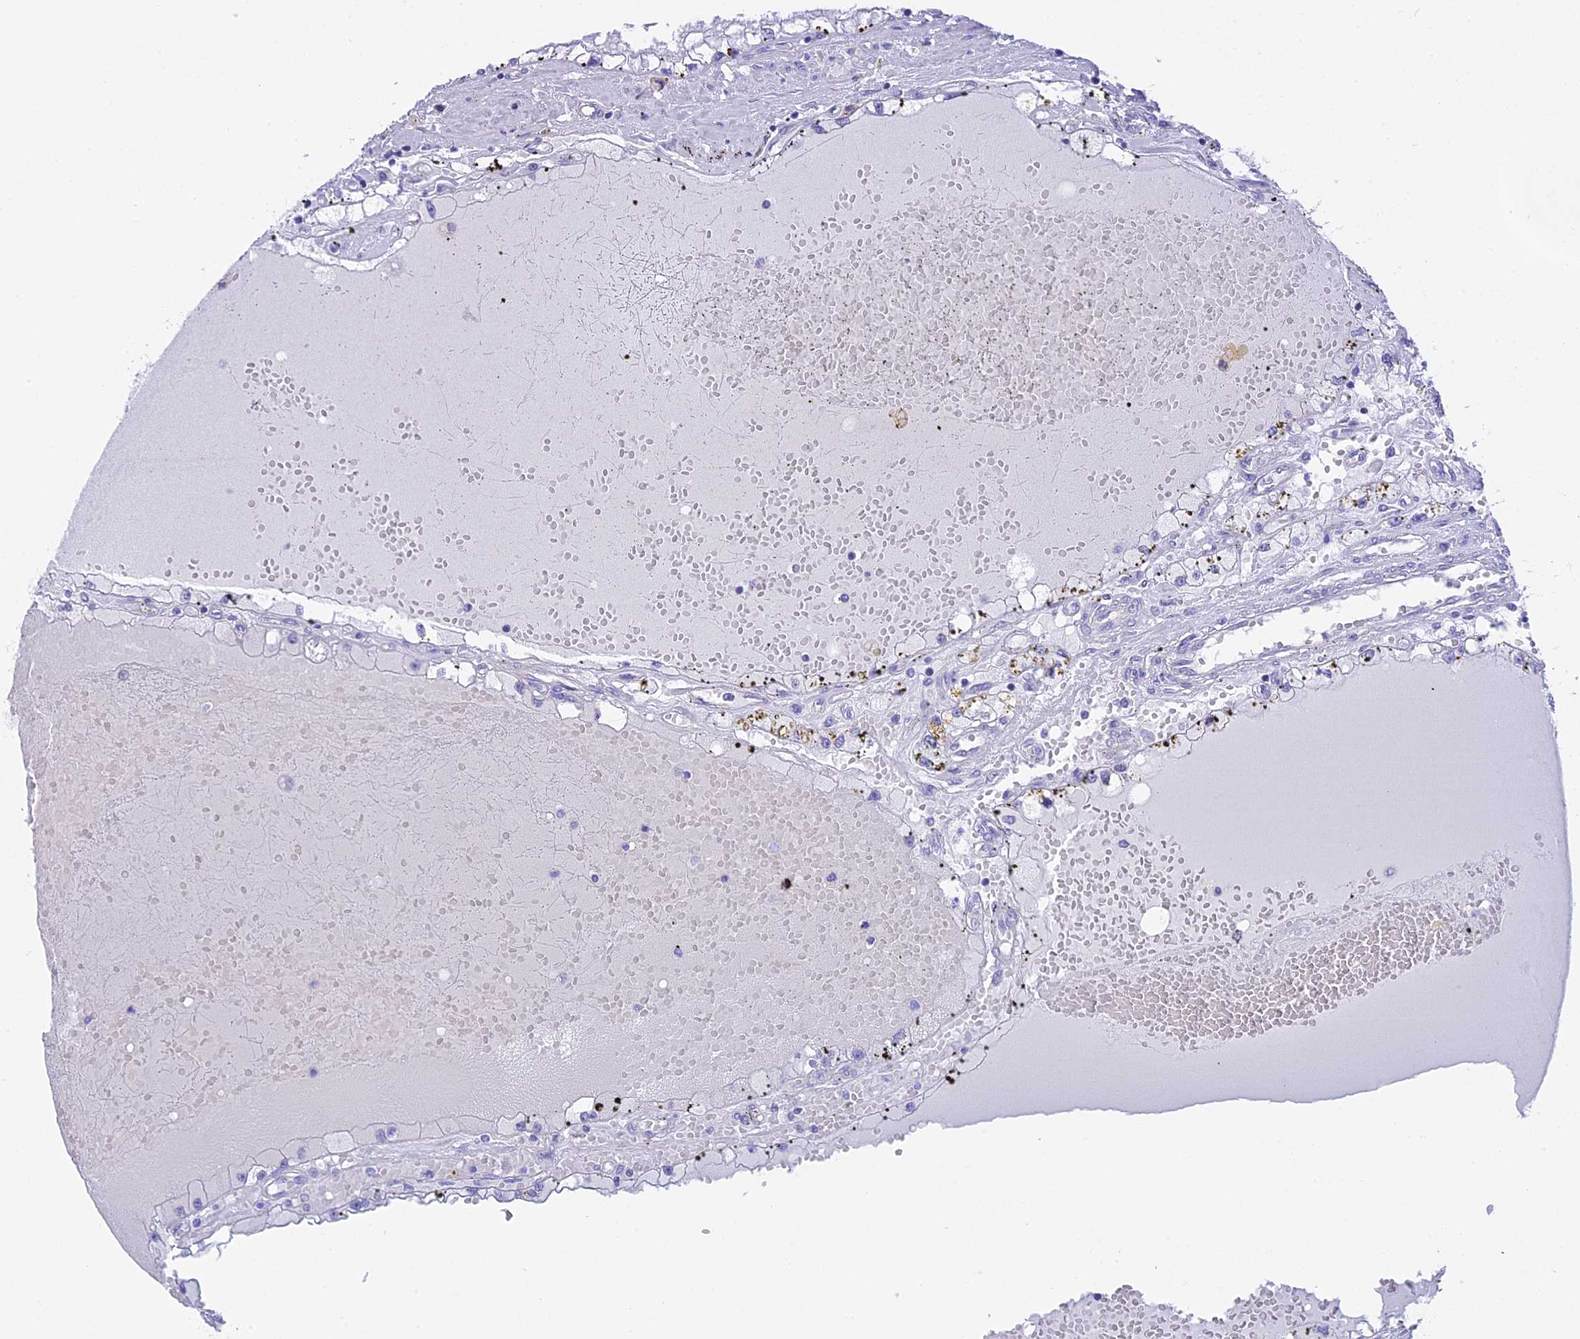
{"staining": {"intensity": "negative", "quantity": "none", "location": "none"}, "tissue": "renal cancer", "cell_type": "Tumor cells", "image_type": "cancer", "snomed": [{"axis": "morphology", "description": "Adenocarcinoma, NOS"}, {"axis": "topography", "description": "Kidney"}], "caption": "The immunohistochemistry histopathology image has no significant staining in tumor cells of adenocarcinoma (renal) tissue.", "gene": "TACSTD2", "patient": {"sex": "male", "age": 56}}